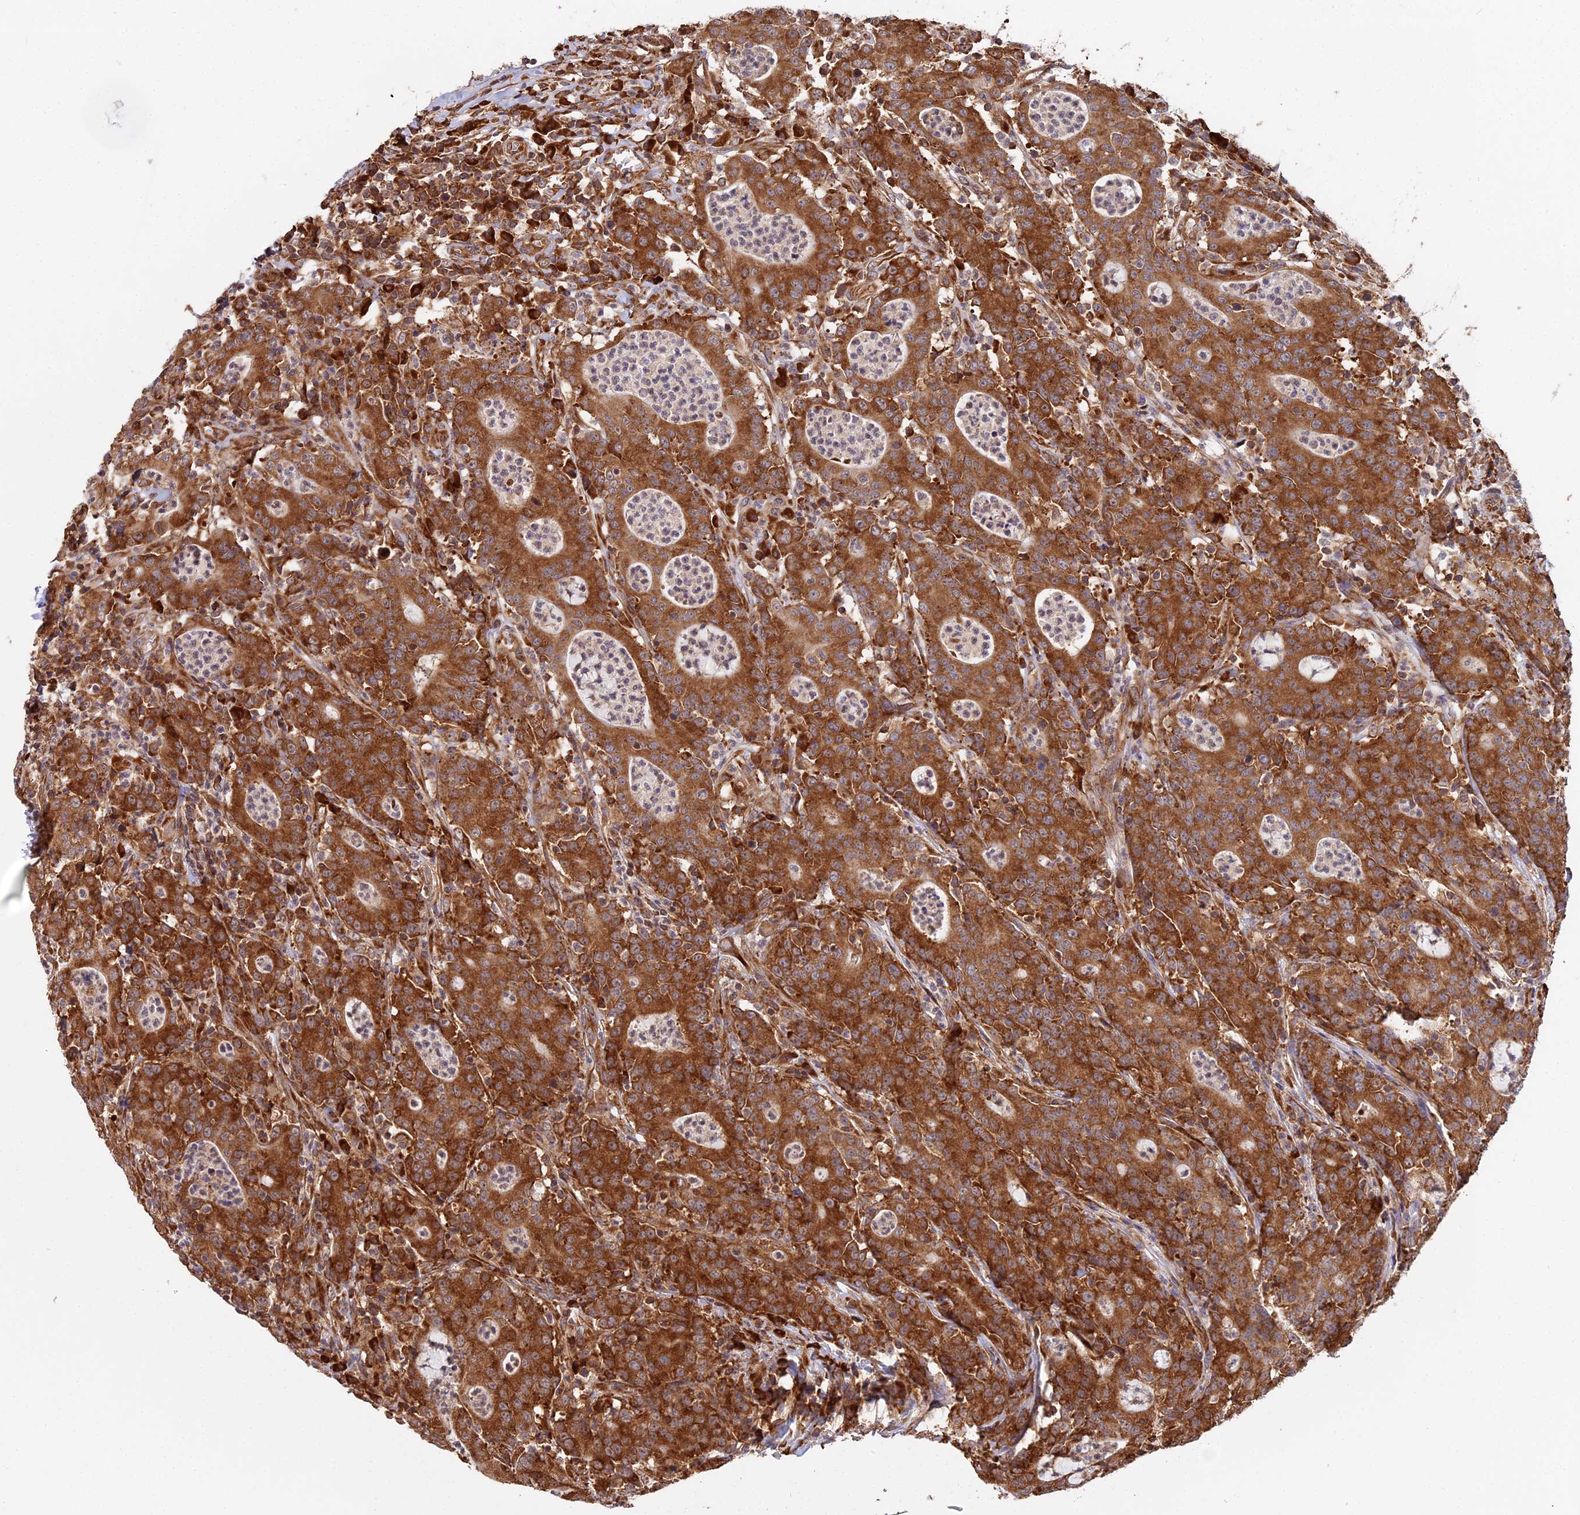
{"staining": {"intensity": "strong", "quantity": ">75%", "location": "cytoplasmic/membranous"}, "tissue": "colorectal cancer", "cell_type": "Tumor cells", "image_type": "cancer", "snomed": [{"axis": "morphology", "description": "Adenocarcinoma, NOS"}, {"axis": "topography", "description": "Colon"}], "caption": "Colorectal adenocarcinoma tissue displays strong cytoplasmic/membranous positivity in approximately >75% of tumor cells, visualized by immunohistochemistry. (brown staining indicates protein expression, while blue staining denotes nuclei).", "gene": "RPL26", "patient": {"sex": "male", "age": 83}}